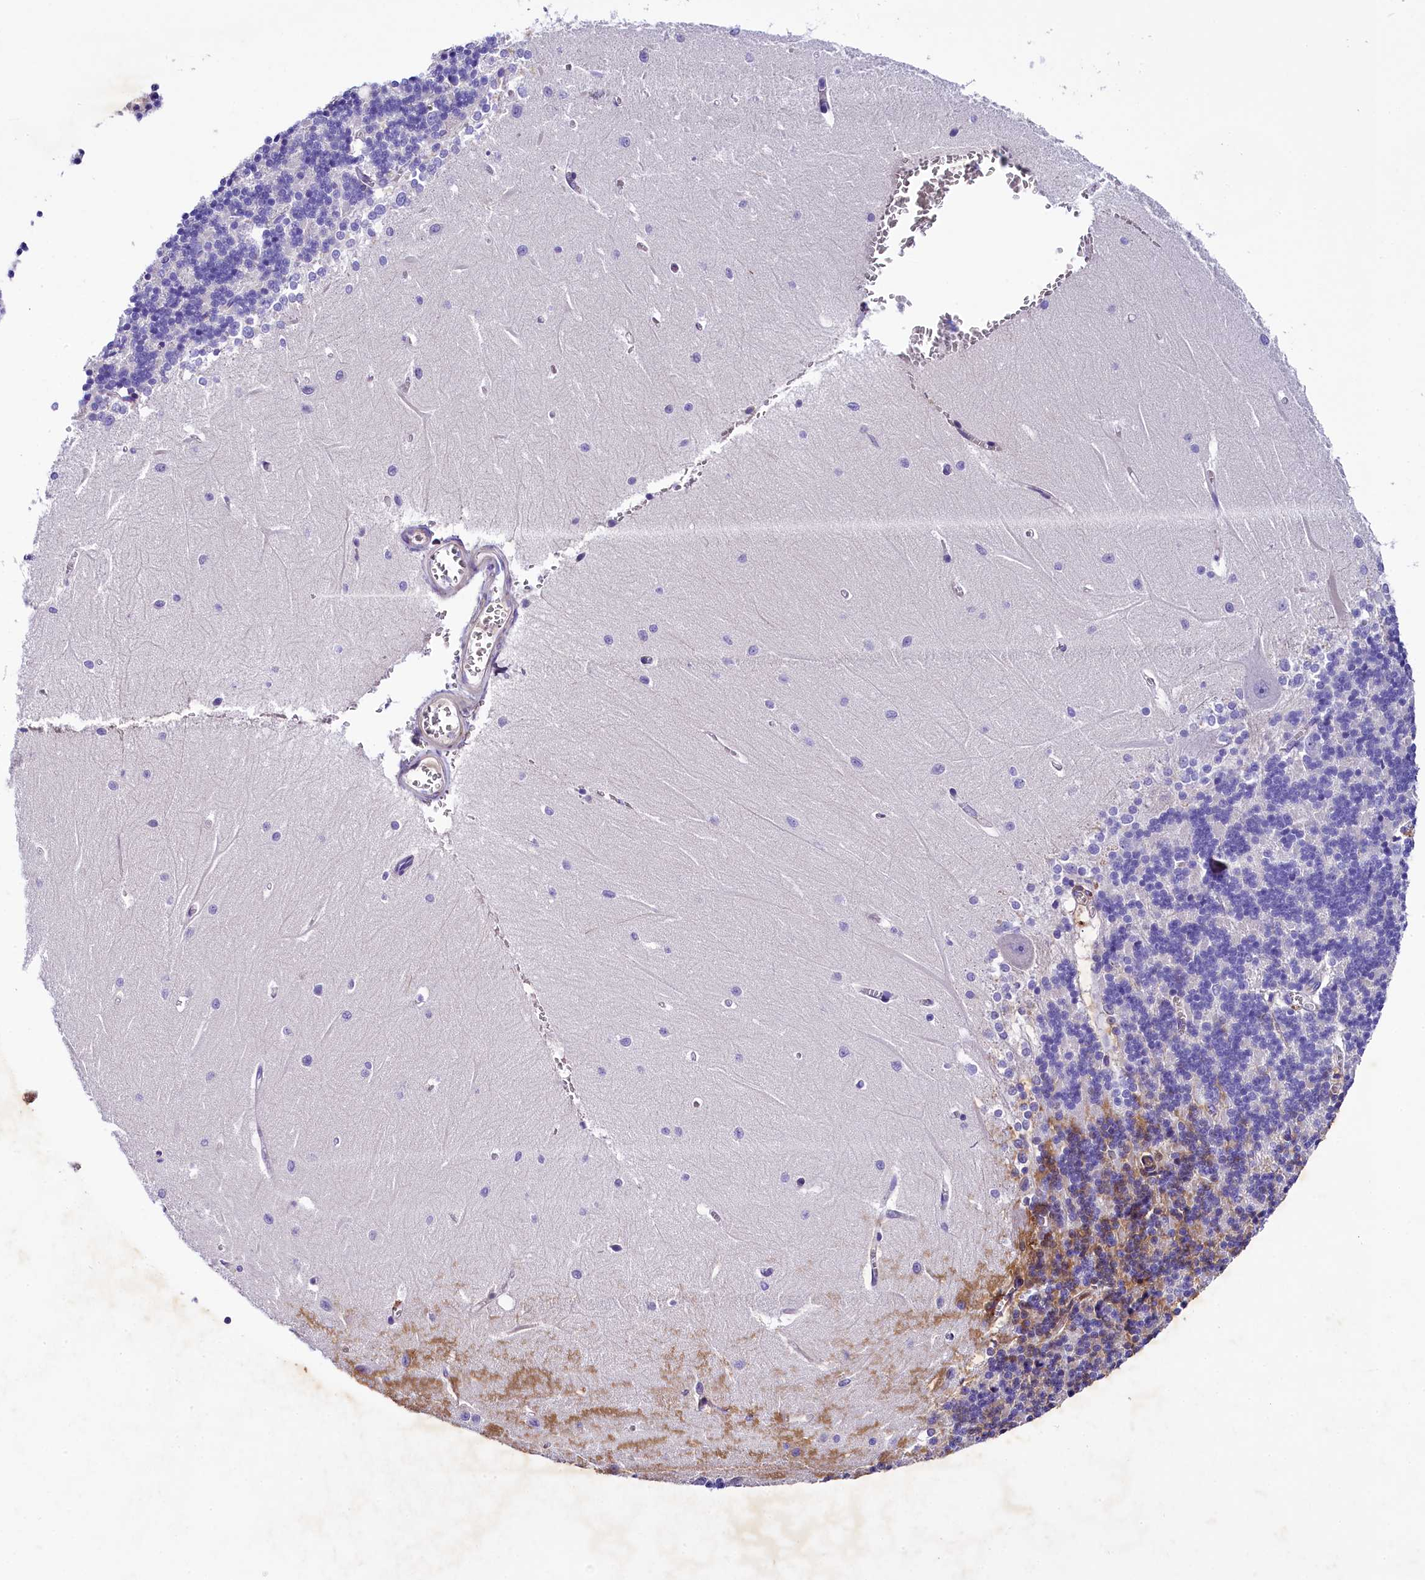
{"staining": {"intensity": "negative", "quantity": "none", "location": "none"}, "tissue": "cerebellum", "cell_type": "Cells in granular layer", "image_type": "normal", "snomed": [{"axis": "morphology", "description": "Normal tissue, NOS"}, {"axis": "topography", "description": "Cerebellum"}], "caption": "IHC histopathology image of unremarkable cerebellum: cerebellum stained with DAB displays no significant protein staining in cells in granular layer.", "gene": "SOD3", "patient": {"sex": "male", "age": 37}}